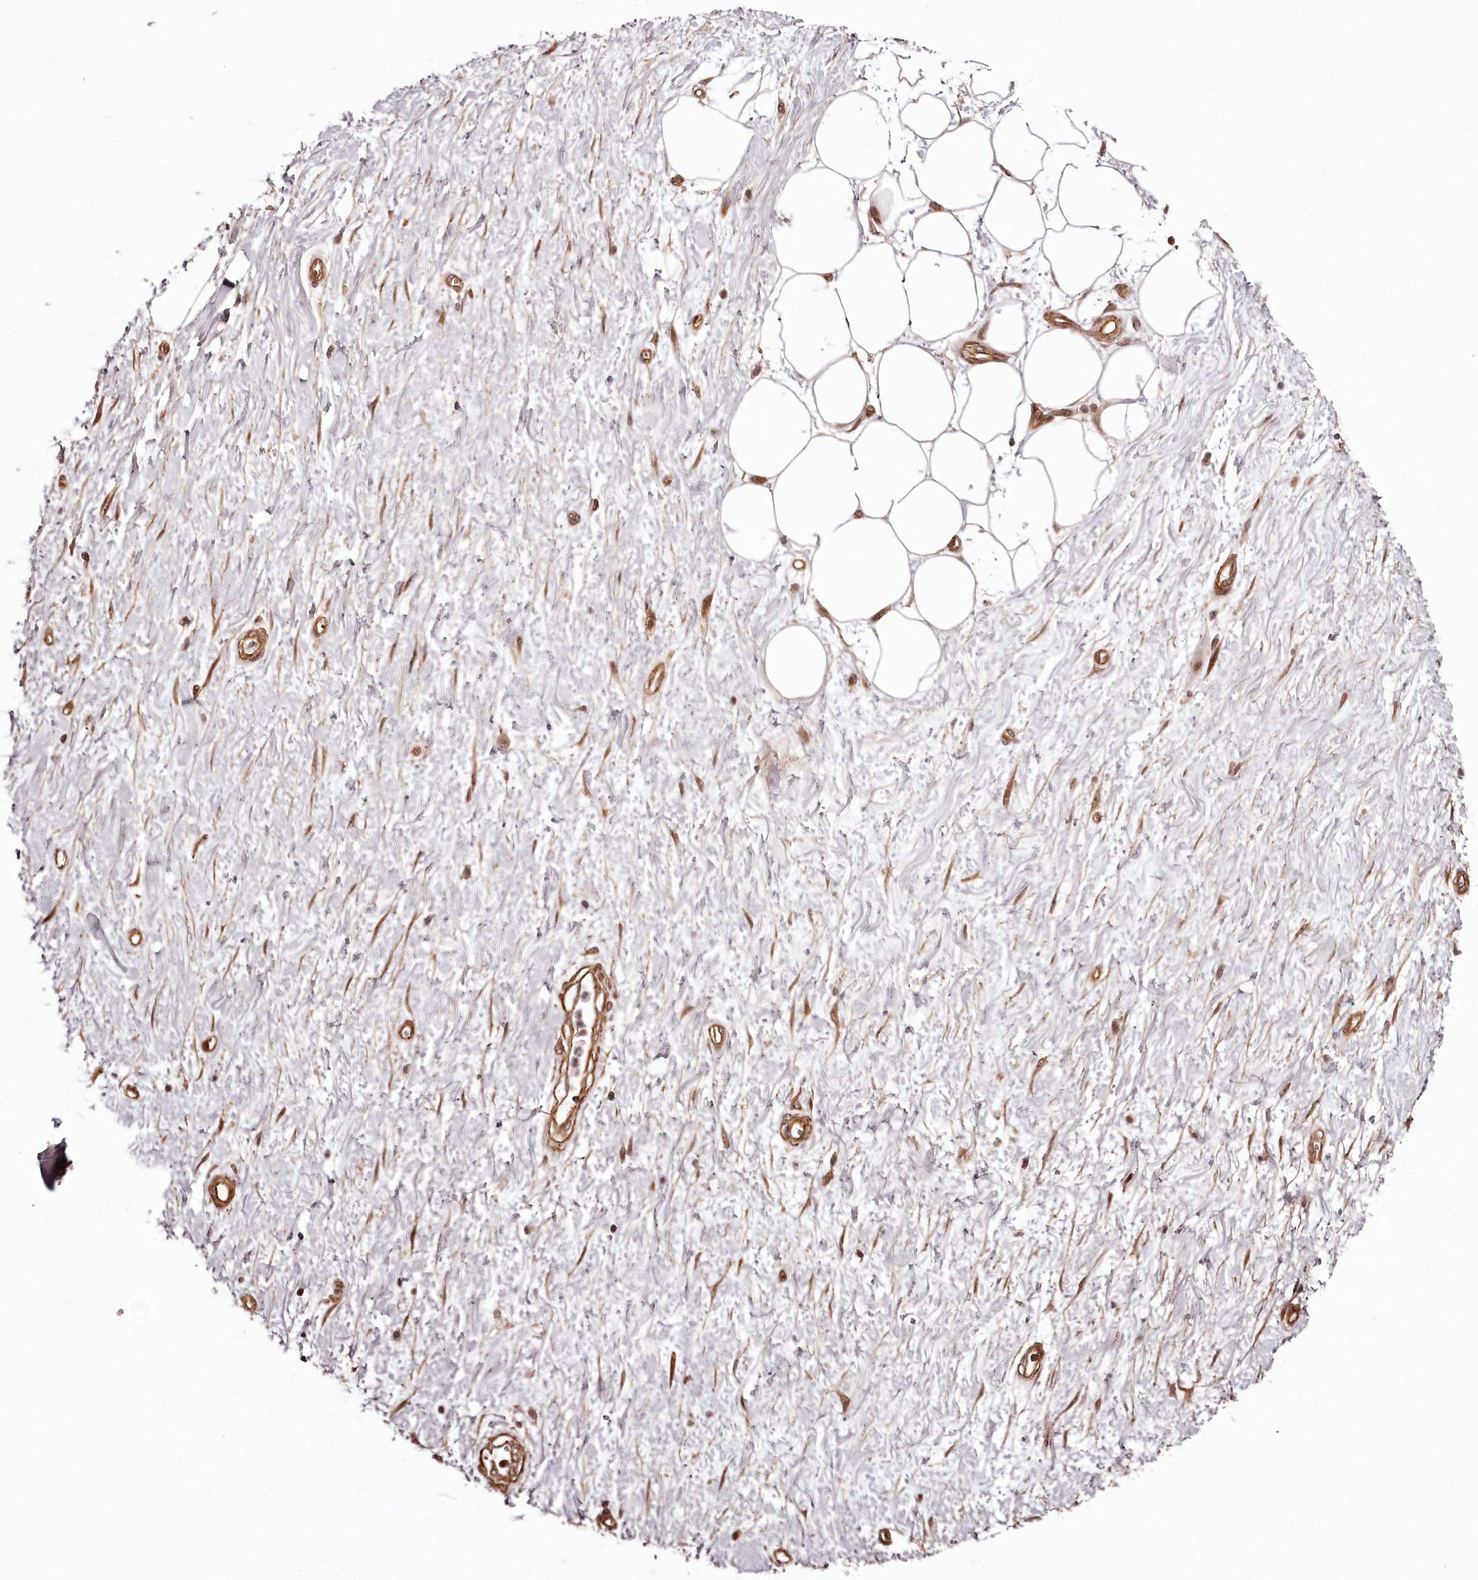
{"staining": {"intensity": "moderate", "quantity": ">75%", "location": "cytoplasmic/membranous,nuclear"}, "tissue": "adipose tissue", "cell_type": "Adipocytes", "image_type": "normal", "snomed": [{"axis": "morphology", "description": "Normal tissue, NOS"}, {"axis": "morphology", "description": "Adenocarcinoma, NOS"}, {"axis": "topography", "description": "Pancreas"}, {"axis": "topography", "description": "Peripheral nerve tissue"}], "caption": "A medium amount of moderate cytoplasmic/membranous,nuclear positivity is appreciated in approximately >75% of adipocytes in benign adipose tissue. Ihc stains the protein in brown and the nuclei are stained blue.", "gene": "TTC33", "patient": {"sex": "male", "age": 59}}